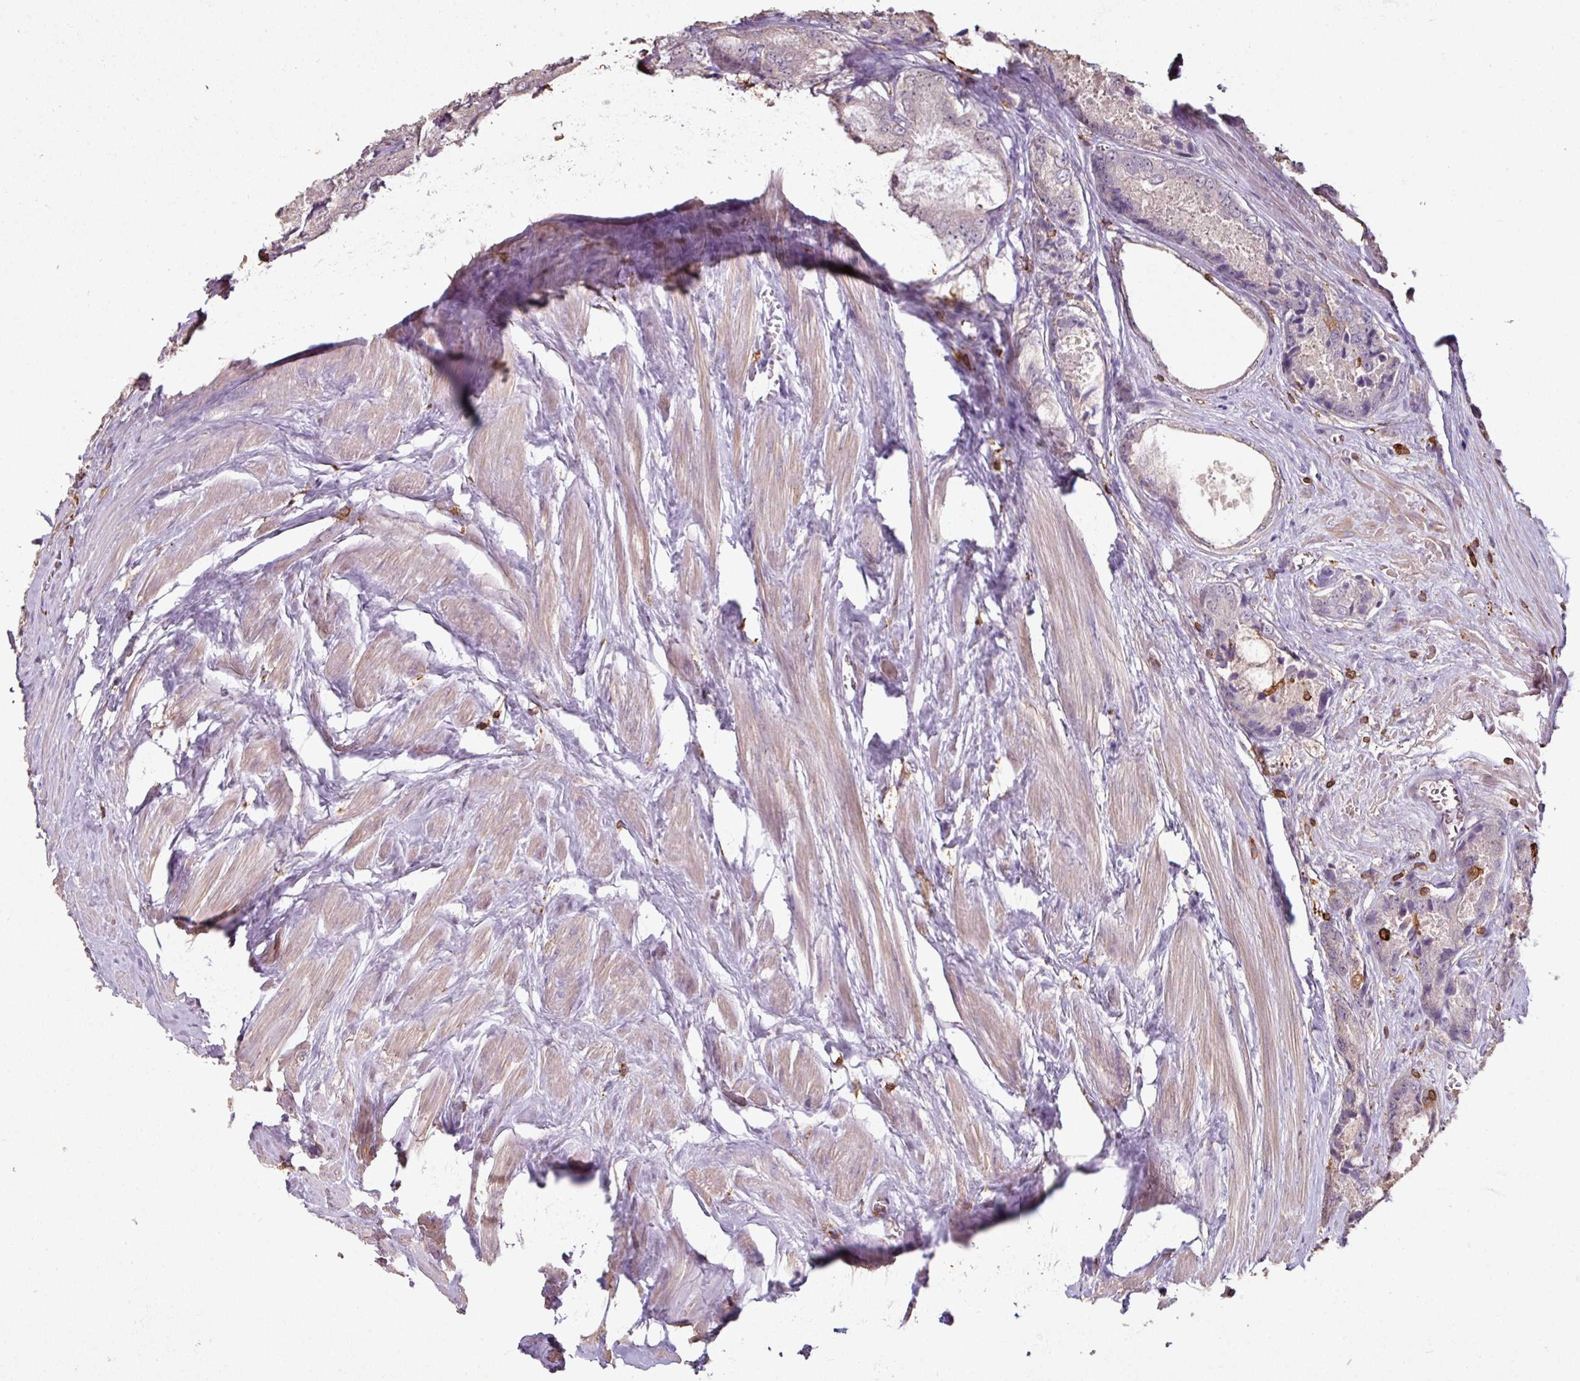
{"staining": {"intensity": "negative", "quantity": "none", "location": "none"}, "tissue": "prostate cancer", "cell_type": "Tumor cells", "image_type": "cancer", "snomed": [{"axis": "morphology", "description": "Adenocarcinoma, Low grade"}, {"axis": "topography", "description": "Prostate"}], "caption": "Immunohistochemical staining of prostate cancer (low-grade adenocarcinoma) displays no significant staining in tumor cells. (Brightfield microscopy of DAB (3,3'-diaminobenzidine) immunohistochemistry at high magnification).", "gene": "OLFML2B", "patient": {"sex": "male", "age": 68}}